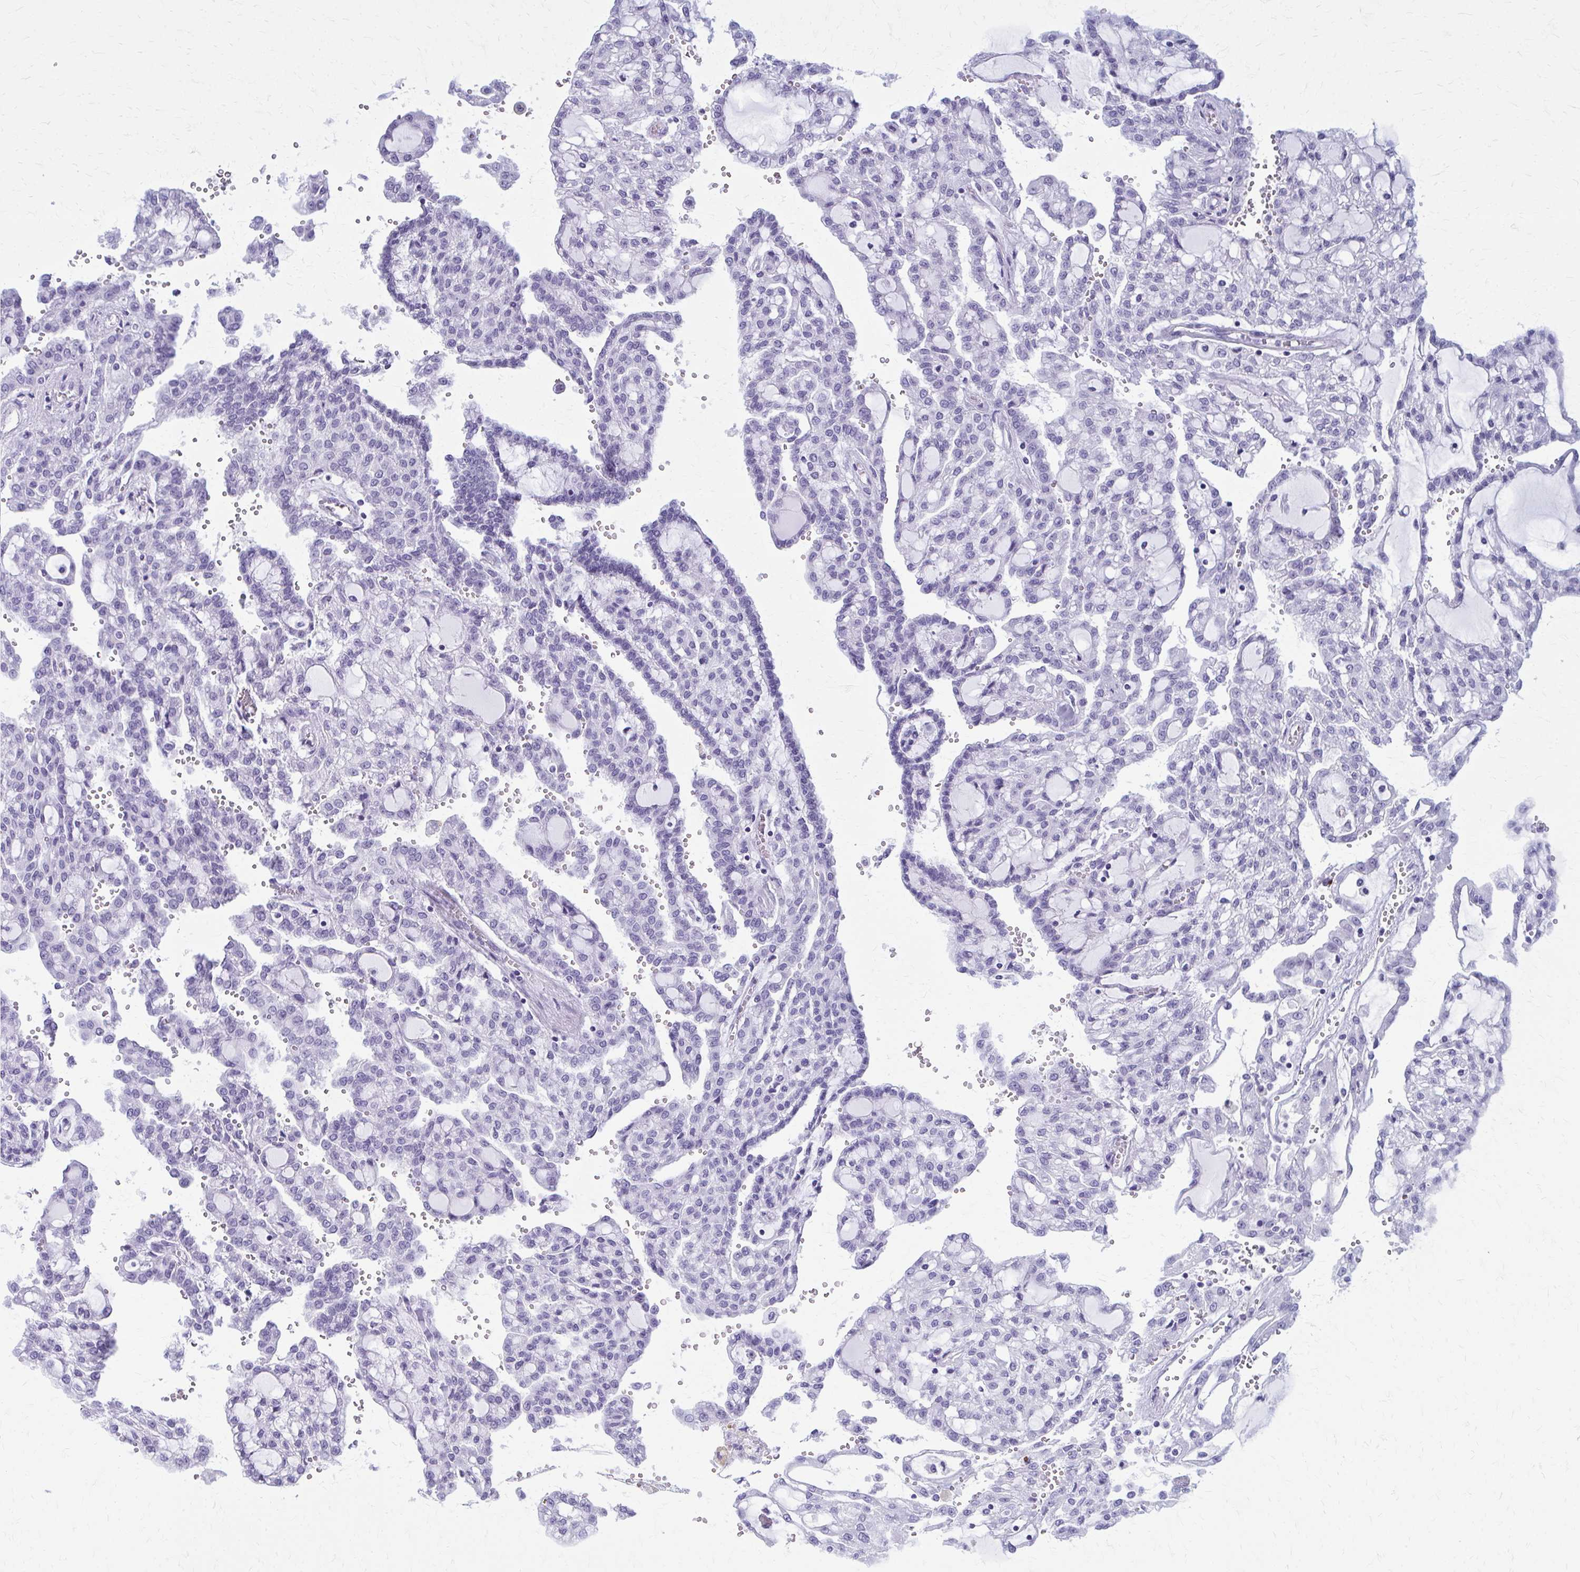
{"staining": {"intensity": "negative", "quantity": "none", "location": "none"}, "tissue": "renal cancer", "cell_type": "Tumor cells", "image_type": "cancer", "snomed": [{"axis": "morphology", "description": "Adenocarcinoma, NOS"}, {"axis": "topography", "description": "Kidney"}], "caption": "Immunohistochemistry (IHC) of renal cancer demonstrates no positivity in tumor cells.", "gene": "GFAP", "patient": {"sex": "male", "age": 63}}